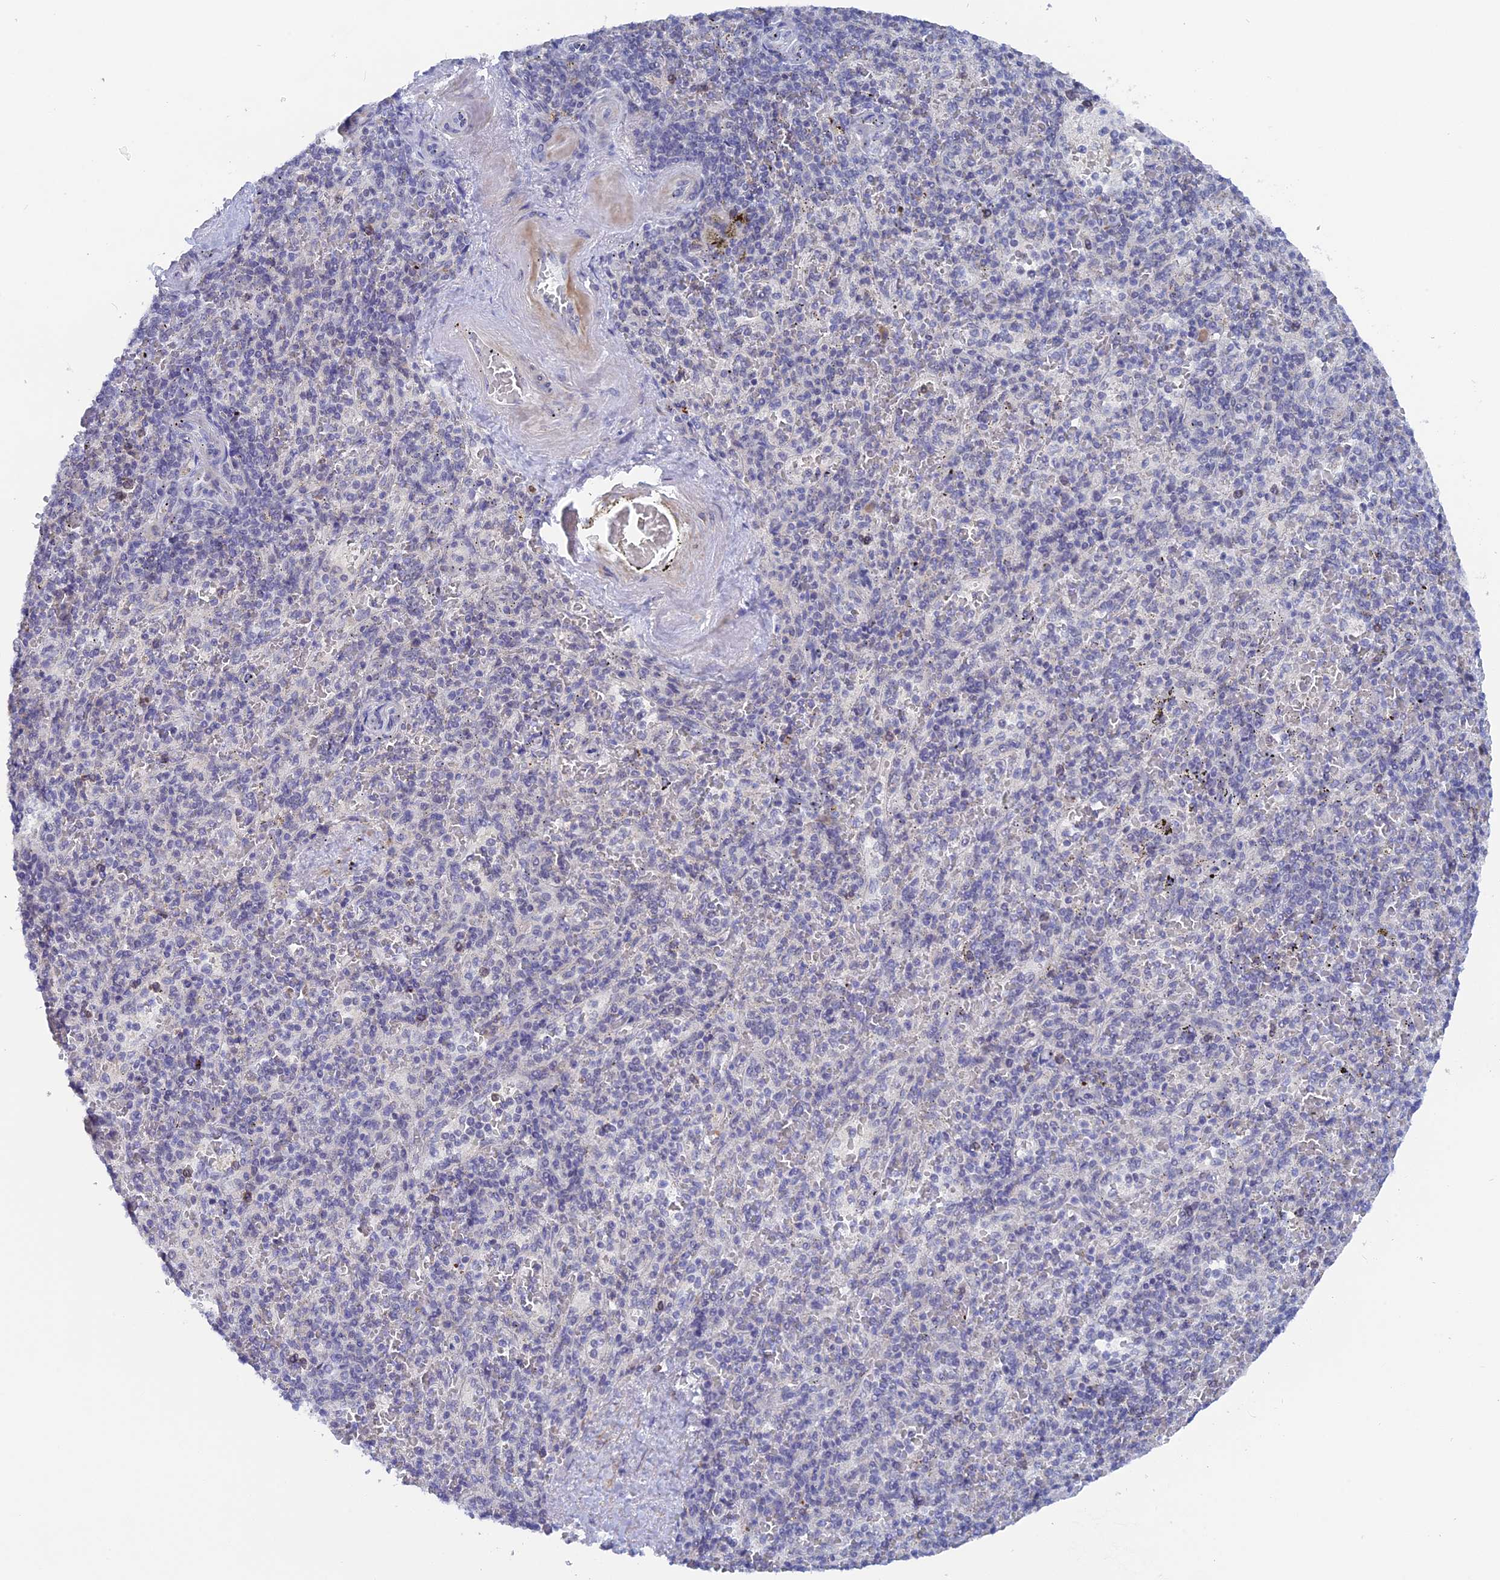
{"staining": {"intensity": "negative", "quantity": "none", "location": "none"}, "tissue": "spleen", "cell_type": "Cells in red pulp", "image_type": "normal", "snomed": [{"axis": "morphology", "description": "Normal tissue, NOS"}, {"axis": "topography", "description": "Spleen"}], "caption": "Cells in red pulp show no significant staining in benign spleen. The staining is performed using DAB brown chromogen with nuclei counter-stained in using hematoxylin.", "gene": "BRD2", "patient": {"sex": "male", "age": 82}}